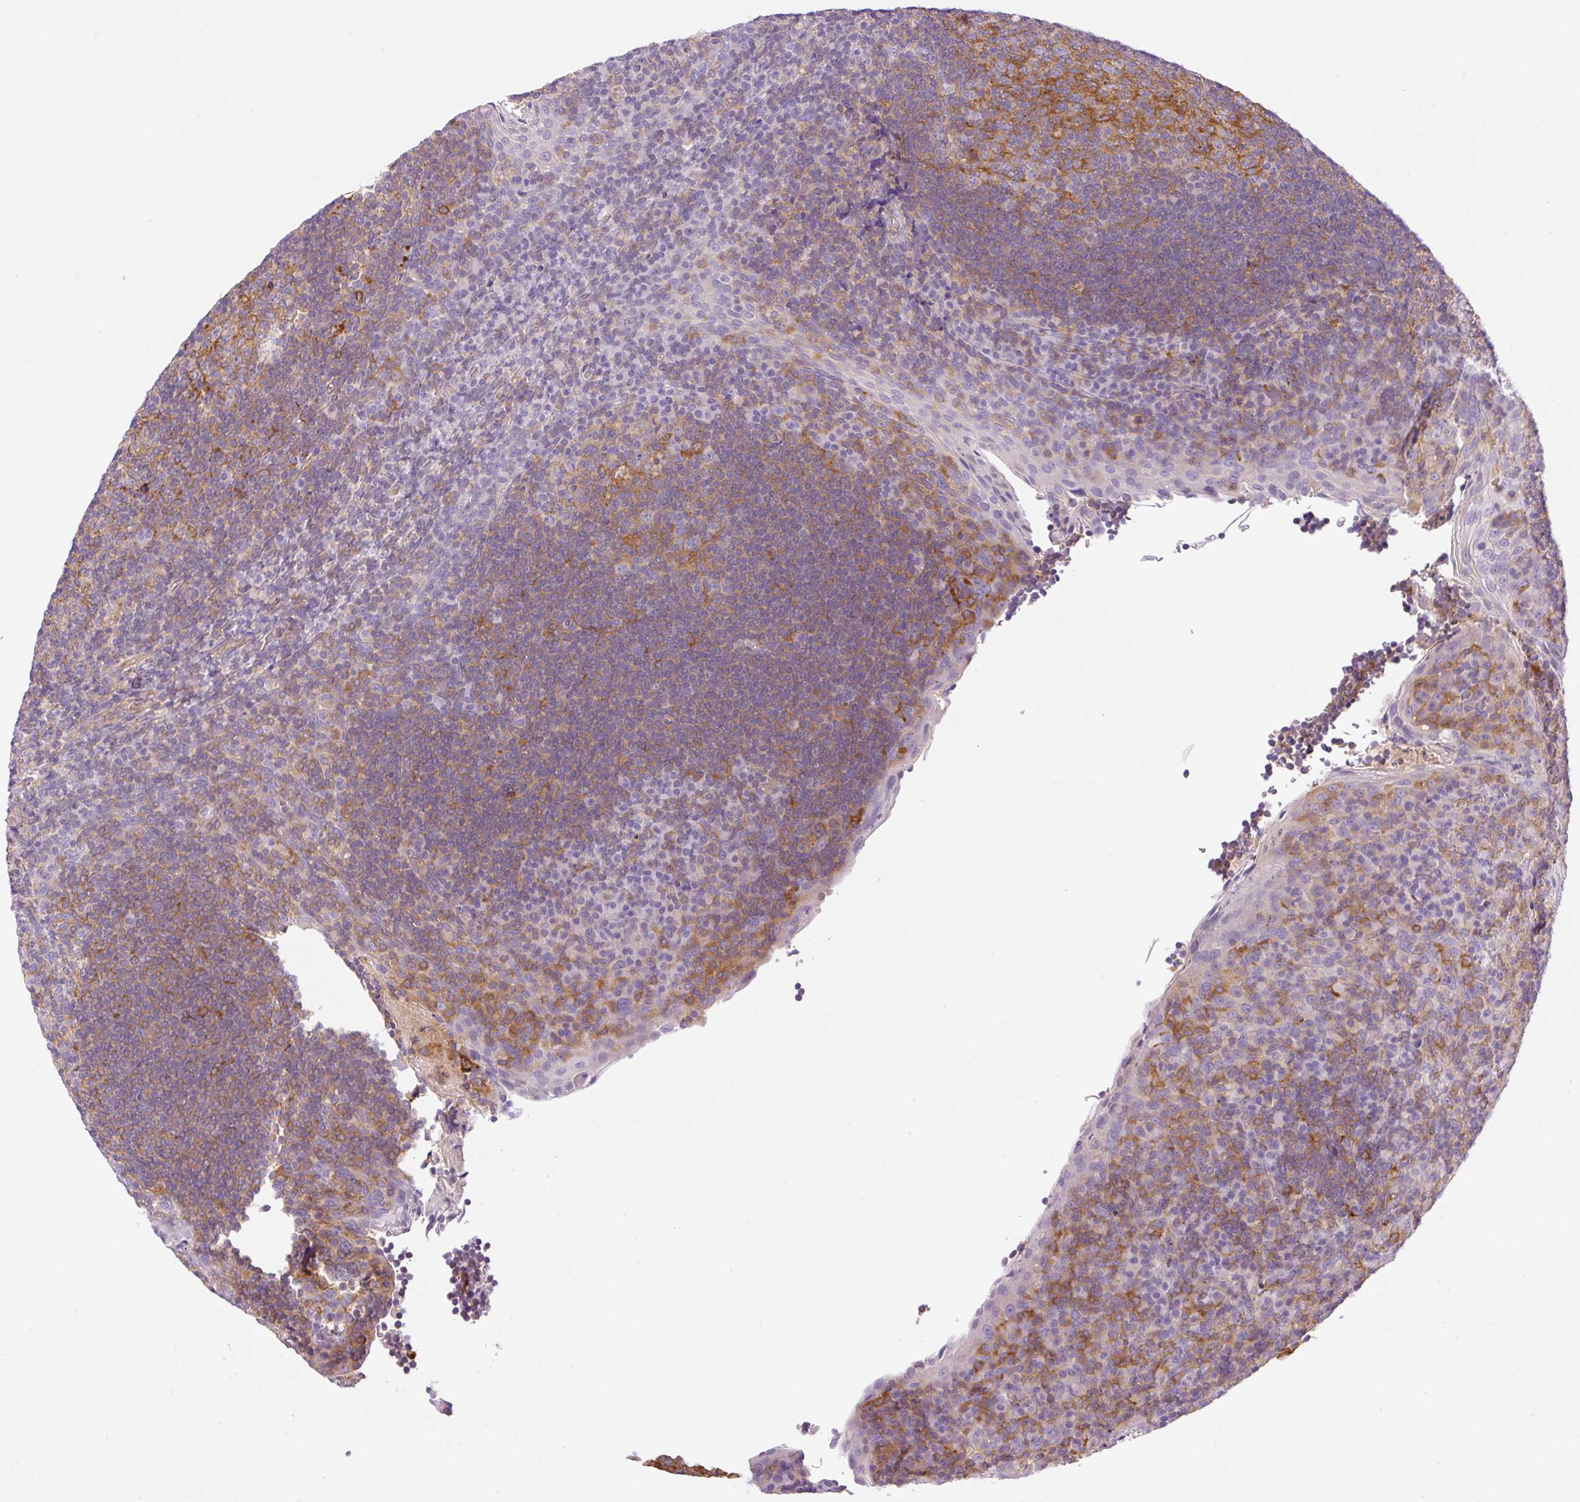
{"staining": {"intensity": "moderate", "quantity": "25%-75%", "location": "cytoplasmic/membranous"}, "tissue": "tonsil", "cell_type": "Germinal center cells", "image_type": "normal", "snomed": [{"axis": "morphology", "description": "Normal tissue, NOS"}, {"axis": "topography", "description": "Tonsil"}], "caption": "Germinal center cells show medium levels of moderate cytoplasmic/membranous staining in approximately 25%-75% of cells in normal tonsil. Nuclei are stained in blue.", "gene": "EHD1", "patient": {"sex": "male", "age": 17}}